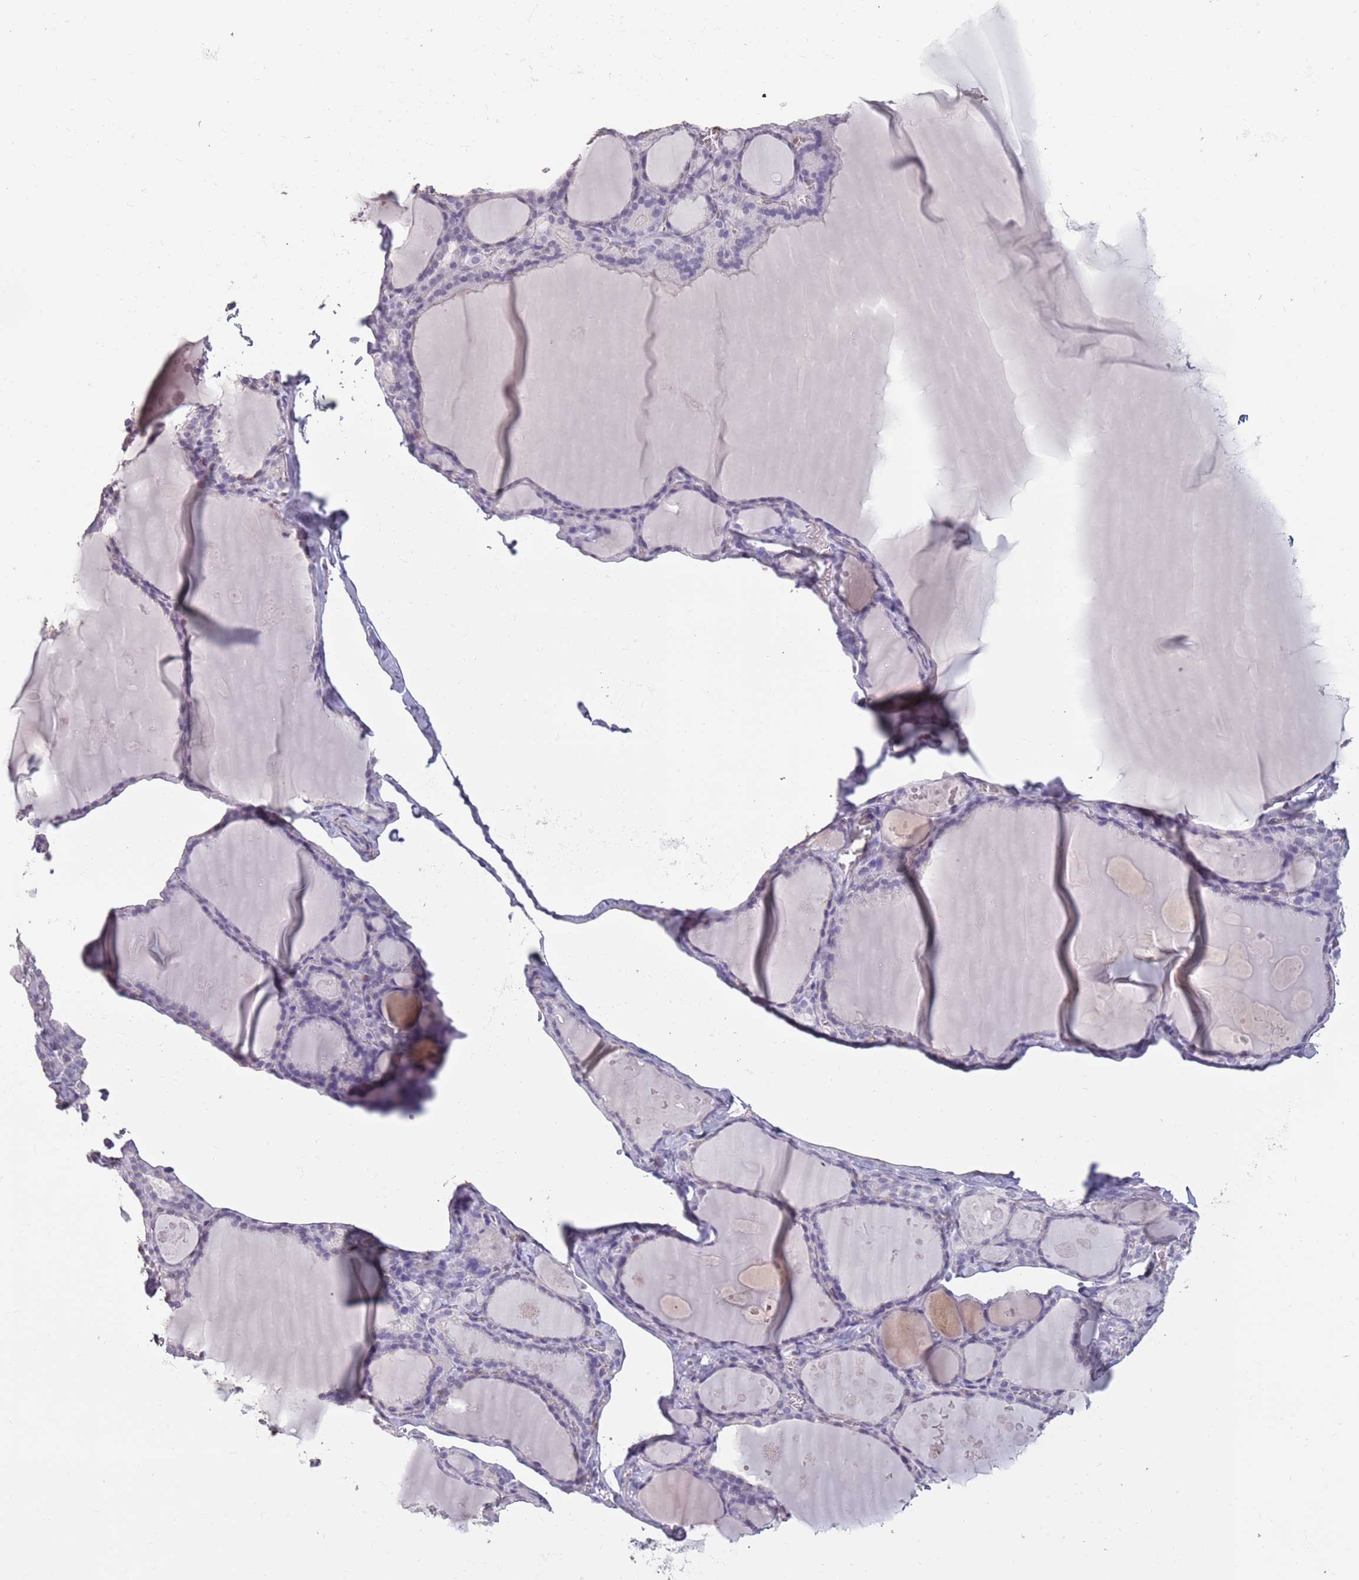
{"staining": {"intensity": "negative", "quantity": "none", "location": "none"}, "tissue": "thyroid gland", "cell_type": "Glandular cells", "image_type": "normal", "snomed": [{"axis": "morphology", "description": "Normal tissue, NOS"}, {"axis": "topography", "description": "Thyroid gland"}], "caption": "High power microscopy photomicrograph of an IHC image of unremarkable thyroid gland, revealing no significant positivity in glandular cells.", "gene": "SUN5", "patient": {"sex": "male", "age": 56}}